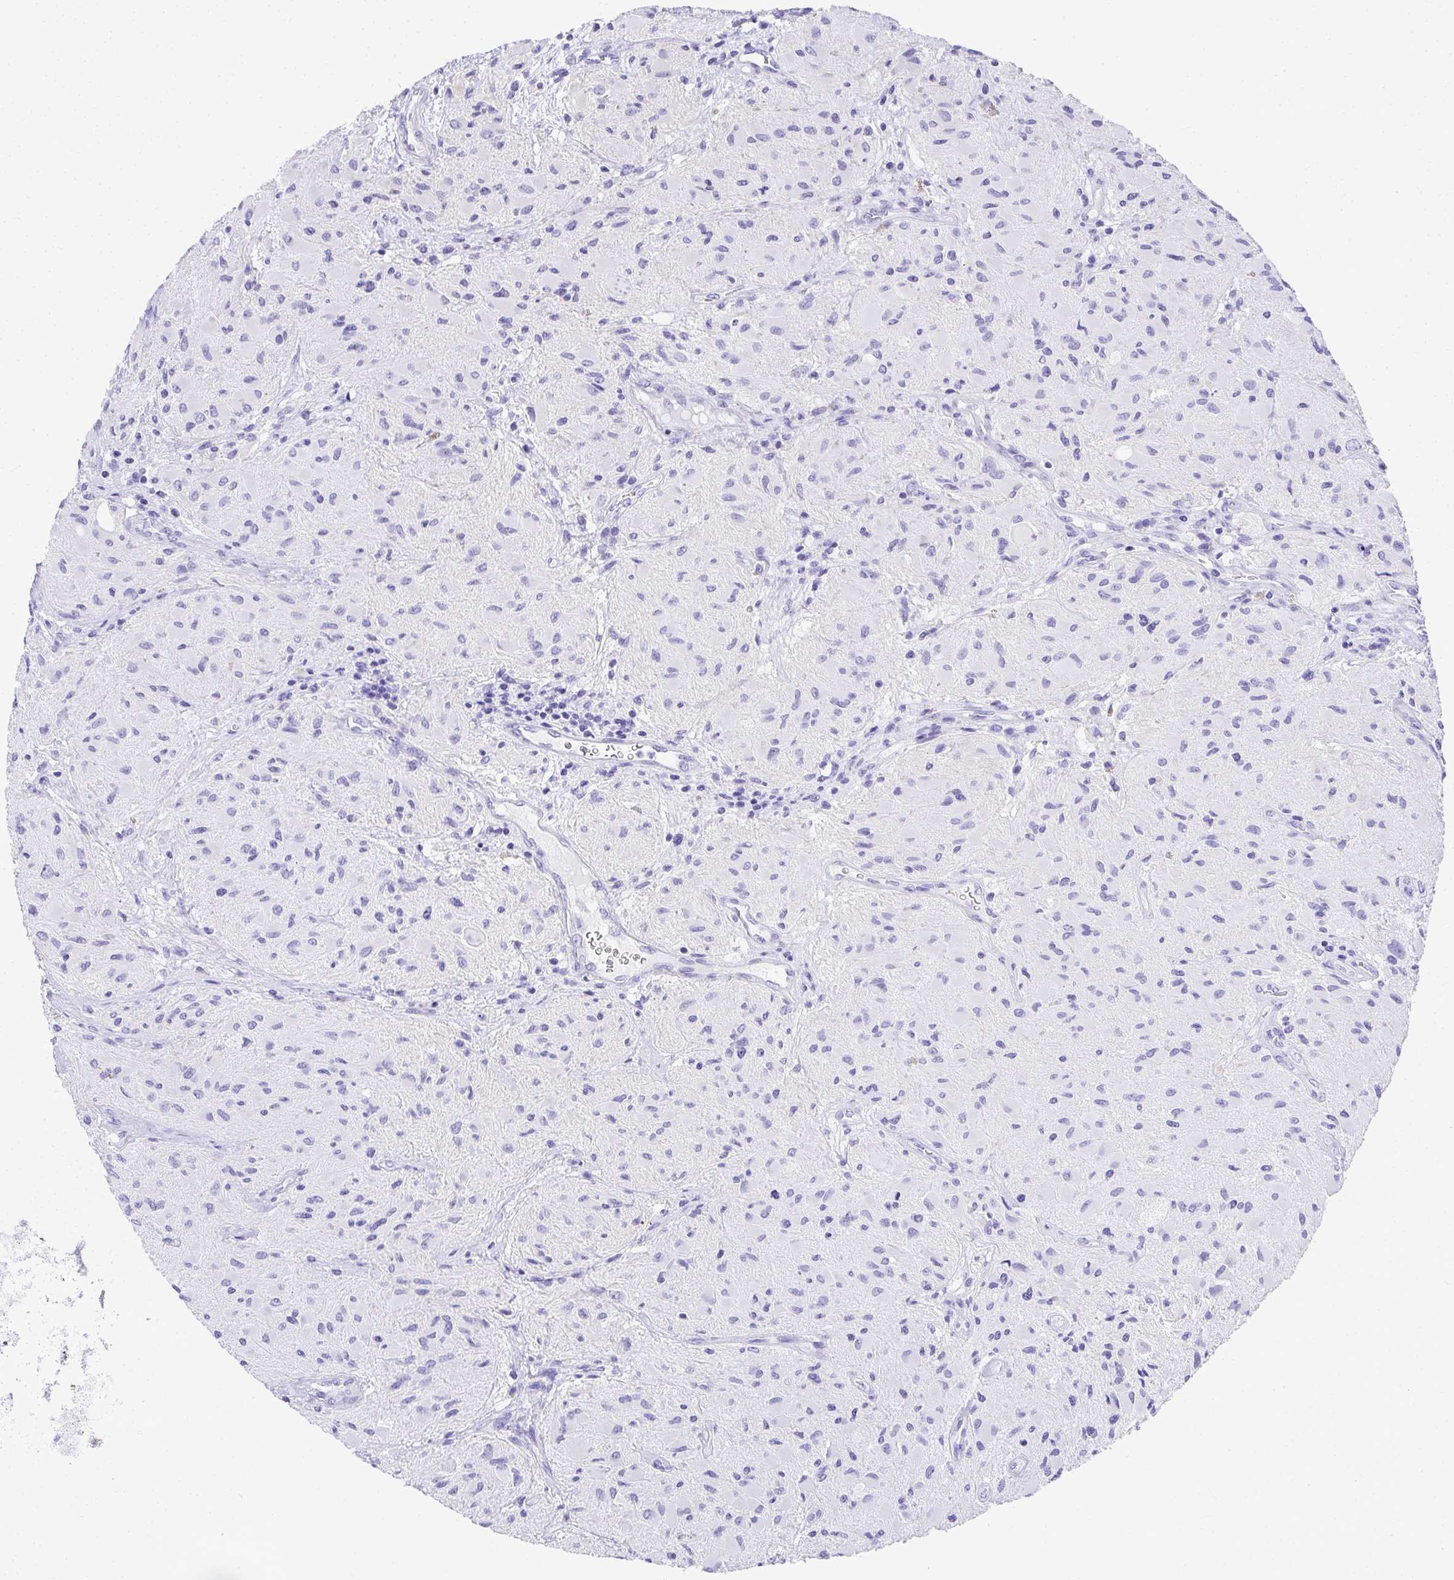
{"staining": {"intensity": "negative", "quantity": "none", "location": "none"}, "tissue": "glioma", "cell_type": "Tumor cells", "image_type": "cancer", "snomed": [{"axis": "morphology", "description": "Glioma, malignant, High grade"}, {"axis": "topography", "description": "Brain"}], "caption": "This is an immunohistochemistry (IHC) image of human glioma. There is no expression in tumor cells.", "gene": "AVIL", "patient": {"sex": "female", "age": 65}}